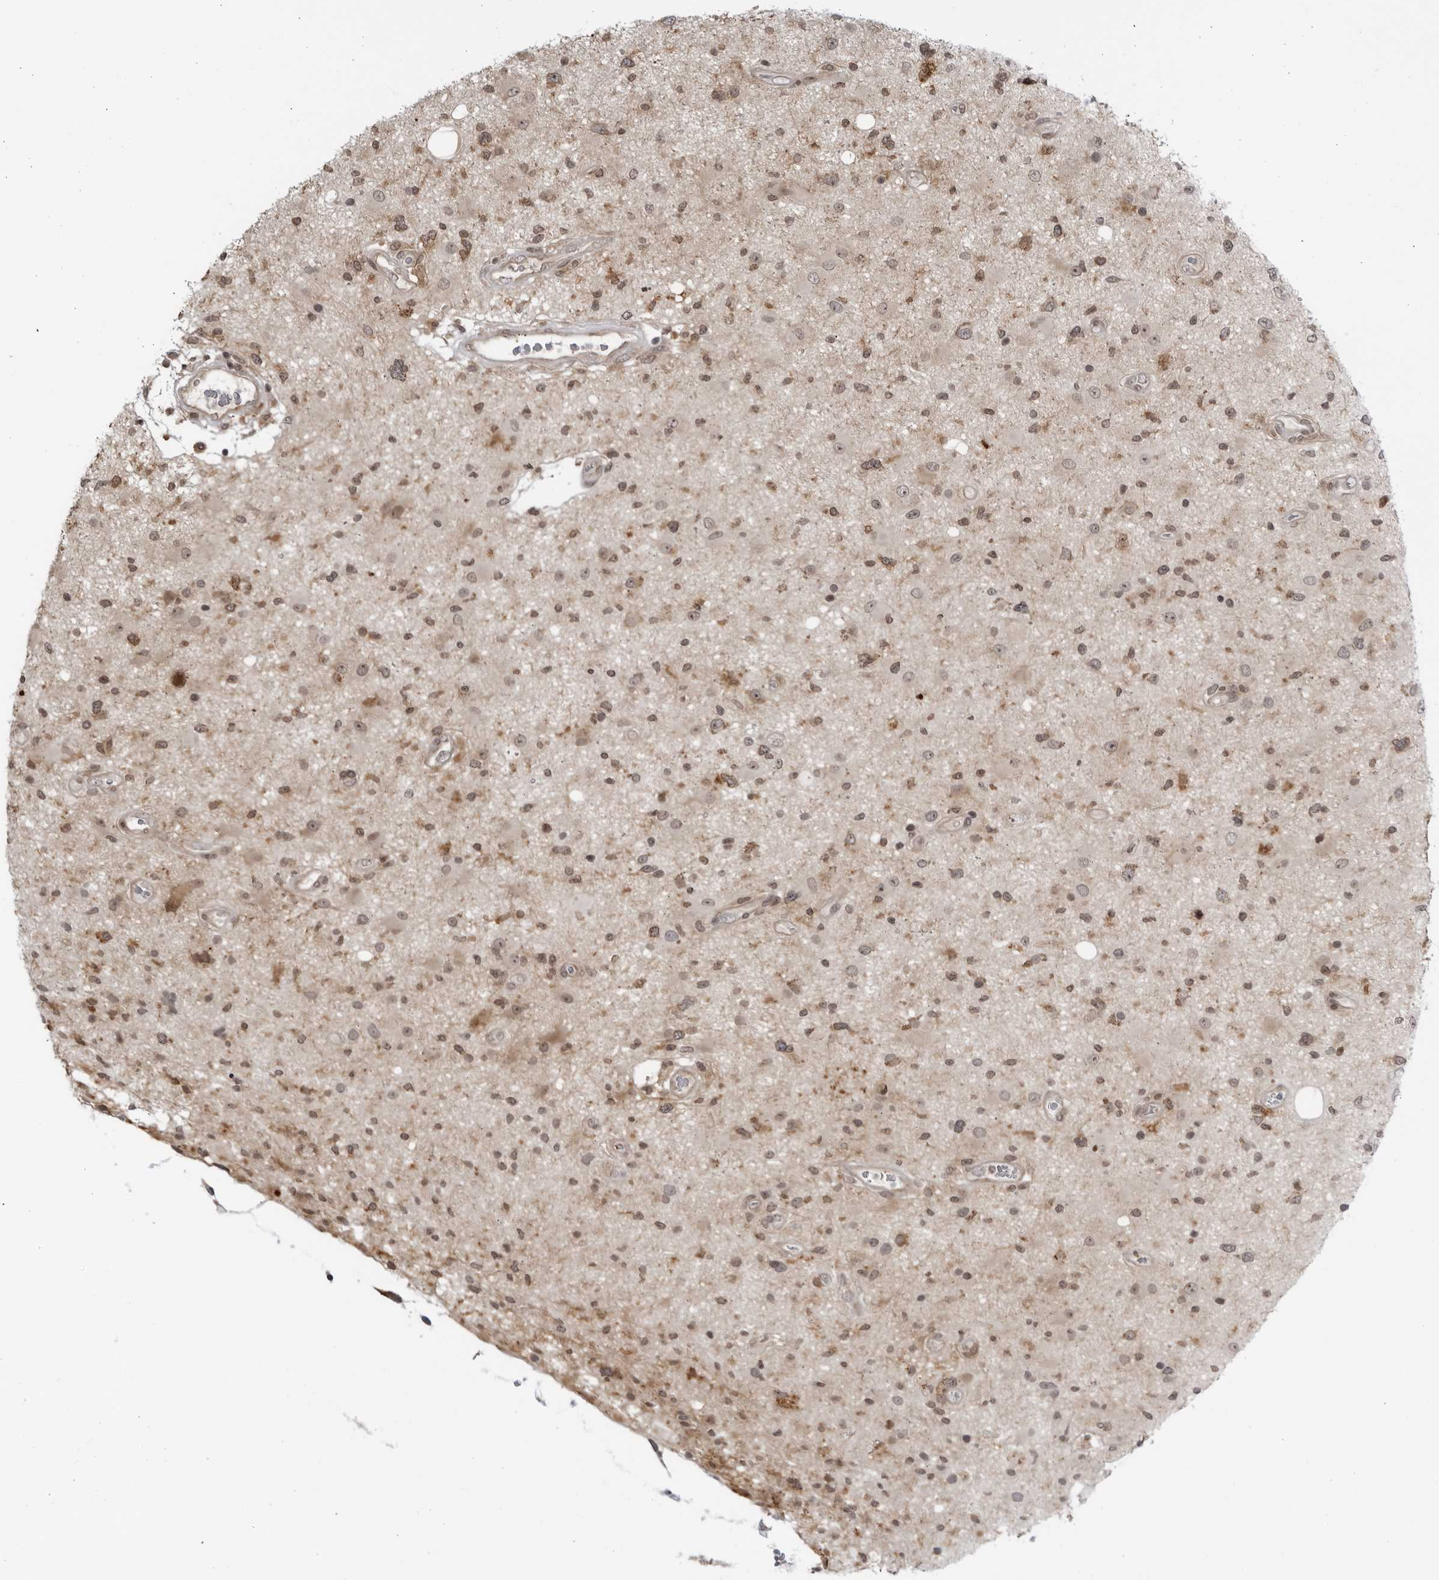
{"staining": {"intensity": "weak", "quantity": ">75%", "location": "cytoplasmic/membranous,nuclear"}, "tissue": "glioma", "cell_type": "Tumor cells", "image_type": "cancer", "snomed": [{"axis": "morphology", "description": "Glioma, malignant, High grade"}, {"axis": "topography", "description": "Brain"}], "caption": "The micrograph reveals immunohistochemical staining of glioma. There is weak cytoplasmic/membranous and nuclear expression is identified in approximately >75% of tumor cells.", "gene": "DTL", "patient": {"sex": "male", "age": 33}}